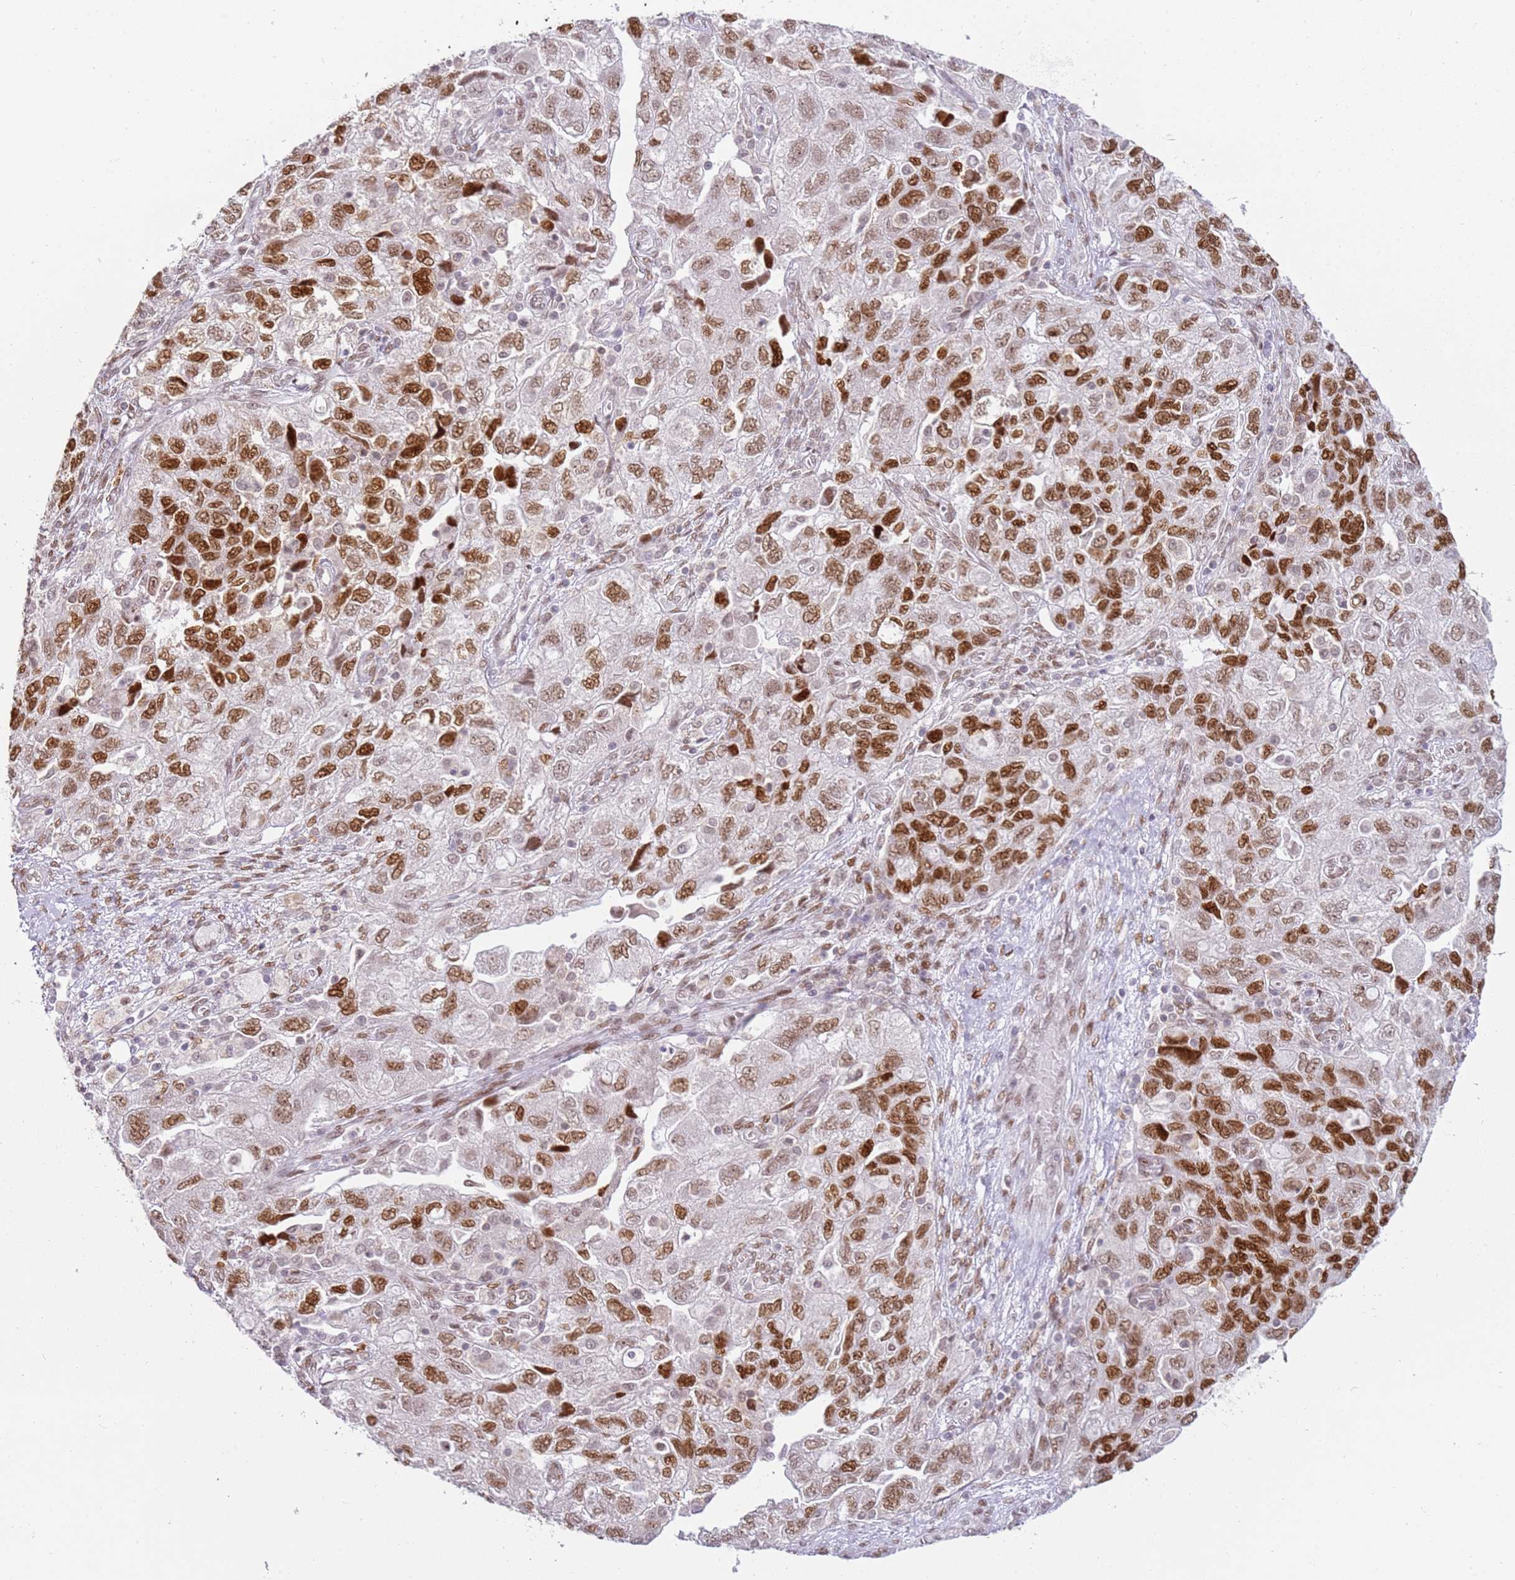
{"staining": {"intensity": "moderate", "quantity": ">75%", "location": "nuclear"}, "tissue": "ovarian cancer", "cell_type": "Tumor cells", "image_type": "cancer", "snomed": [{"axis": "morphology", "description": "Carcinoma, NOS"}, {"axis": "morphology", "description": "Cystadenocarcinoma, serous, NOS"}, {"axis": "topography", "description": "Ovary"}], "caption": "This histopathology image reveals ovarian serous cystadenocarcinoma stained with immunohistochemistry (IHC) to label a protein in brown. The nuclear of tumor cells show moderate positivity for the protein. Nuclei are counter-stained blue.", "gene": "PHC2", "patient": {"sex": "female", "age": 69}}